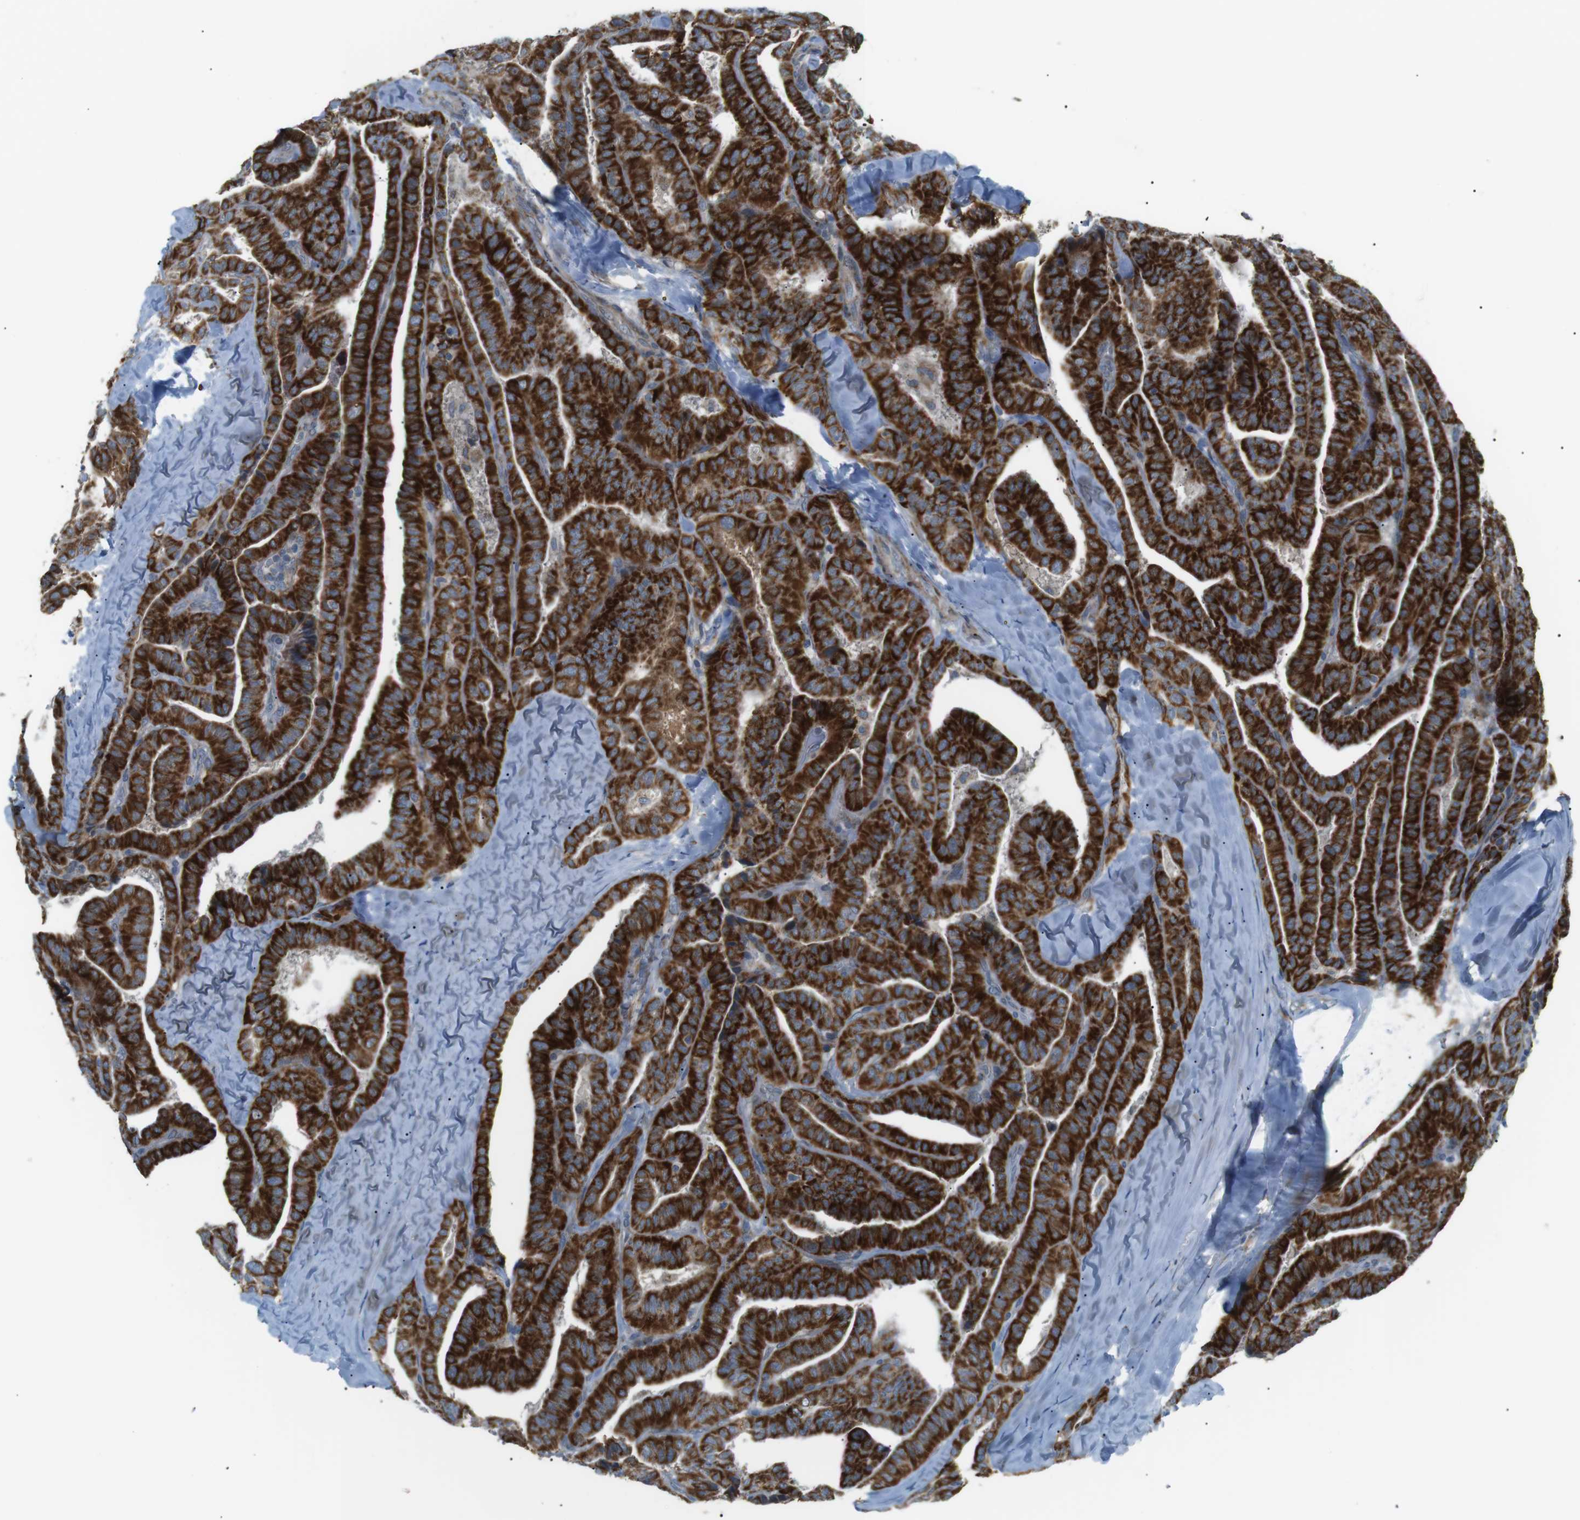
{"staining": {"intensity": "moderate", "quantity": ">75%", "location": "cytoplasmic/membranous"}, "tissue": "thyroid cancer", "cell_type": "Tumor cells", "image_type": "cancer", "snomed": [{"axis": "morphology", "description": "Papillary adenocarcinoma, NOS"}, {"axis": "topography", "description": "Thyroid gland"}], "caption": "Moderate cytoplasmic/membranous expression is present in about >75% of tumor cells in thyroid cancer (papillary adenocarcinoma). (brown staining indicates protein expression, while blue staining denotes nuclei).", "gene": "ARID5B", "patient": {"sex": "male", "age": 77}}